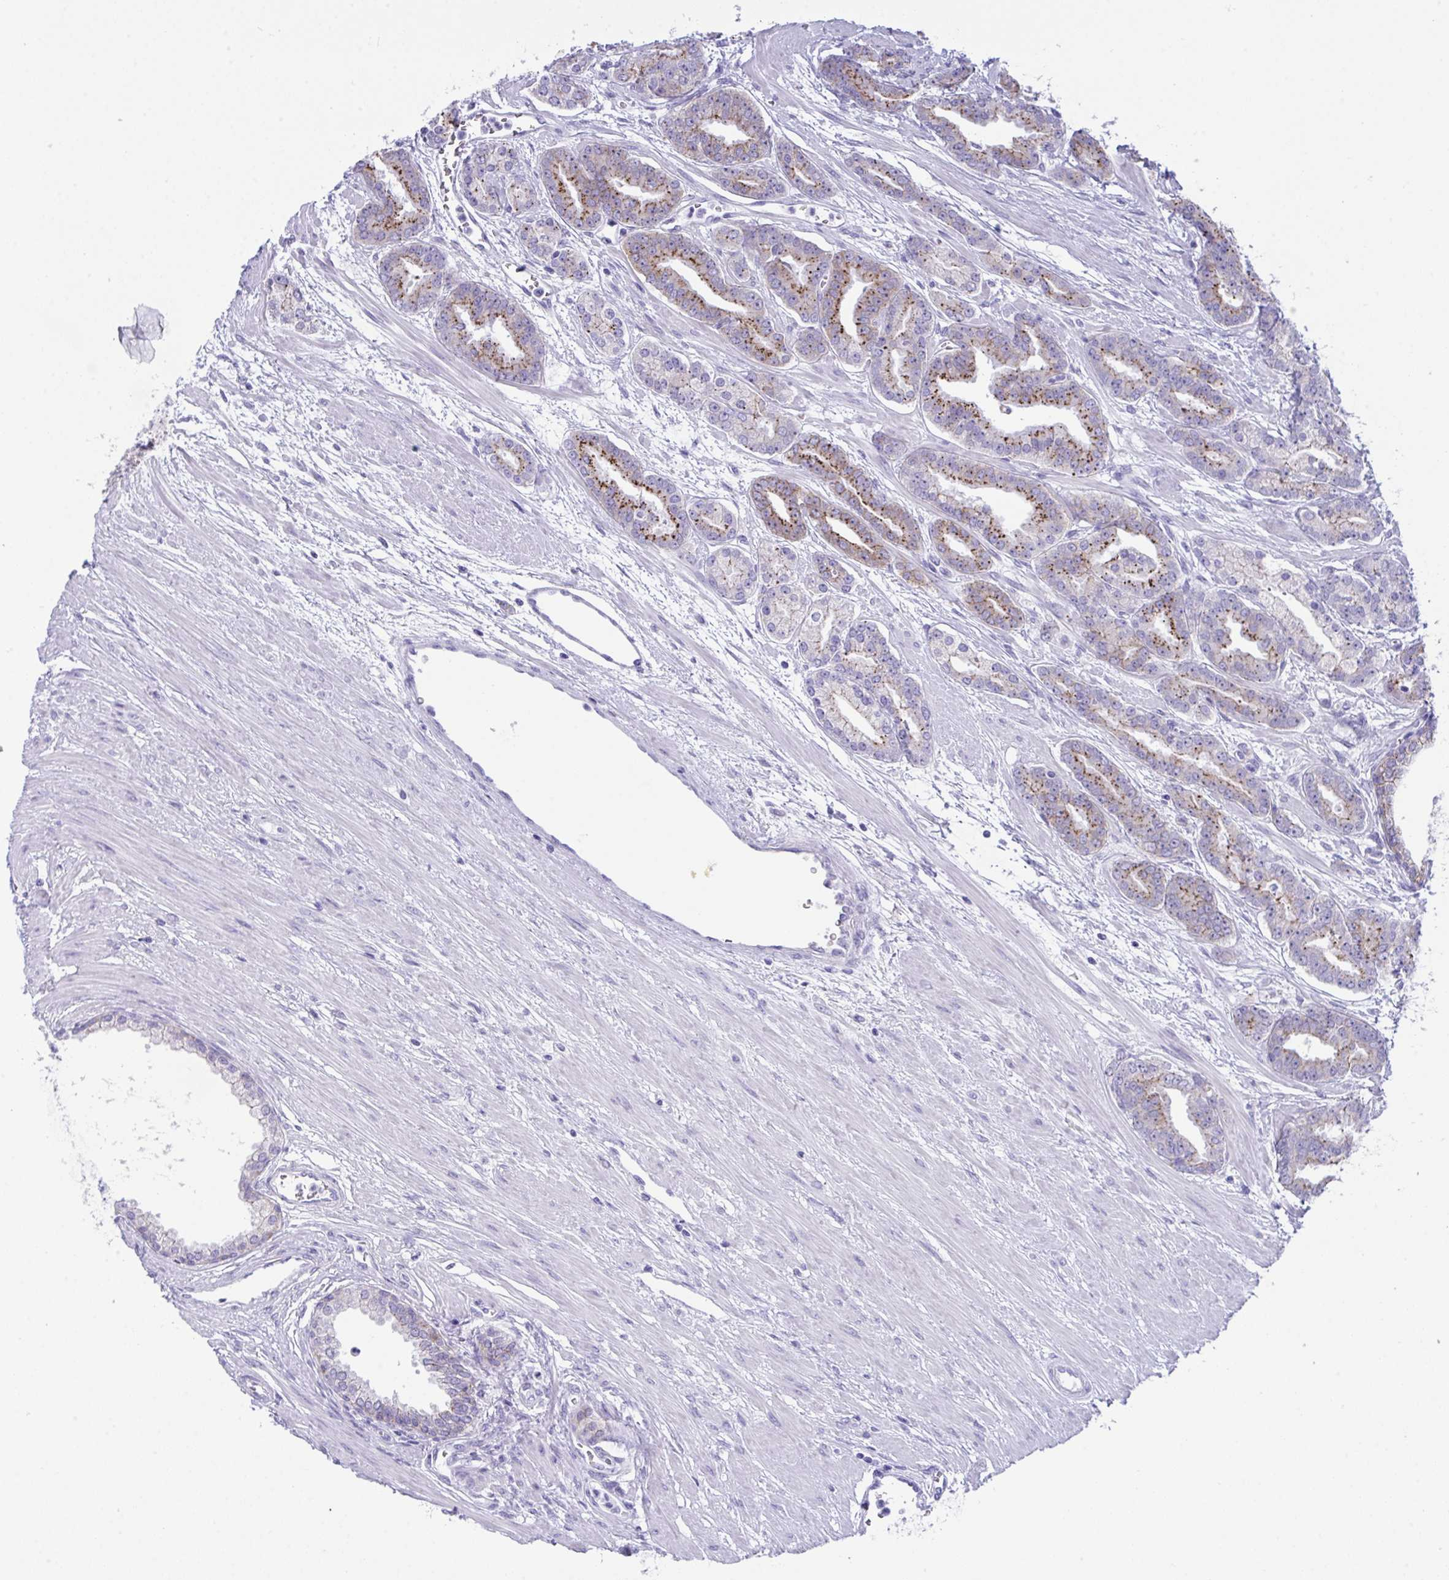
{"staining": {"intensity": "strong", "quantity": ">75%", "location": "cytoplasmic/membranous"}, "tissue": "prostate cancer", "cell_type": "Tumor cells", "image_type": "cancer", "snomed": [{"axis": "morphology", "description": "Adenocarcinoma, High grade"}, {"axis": "topography", "description": "Prostate"}], "caption": "Approximately >75% of tumor cells in prostate adenocarcinoma (high-grade) demonstrate strong cytoplasmic/membranous protein positivity as visualized by brown immunohistochemical staining.", "gene": "GLB1L2", "patient": {"sex": "male", "age": 60}}